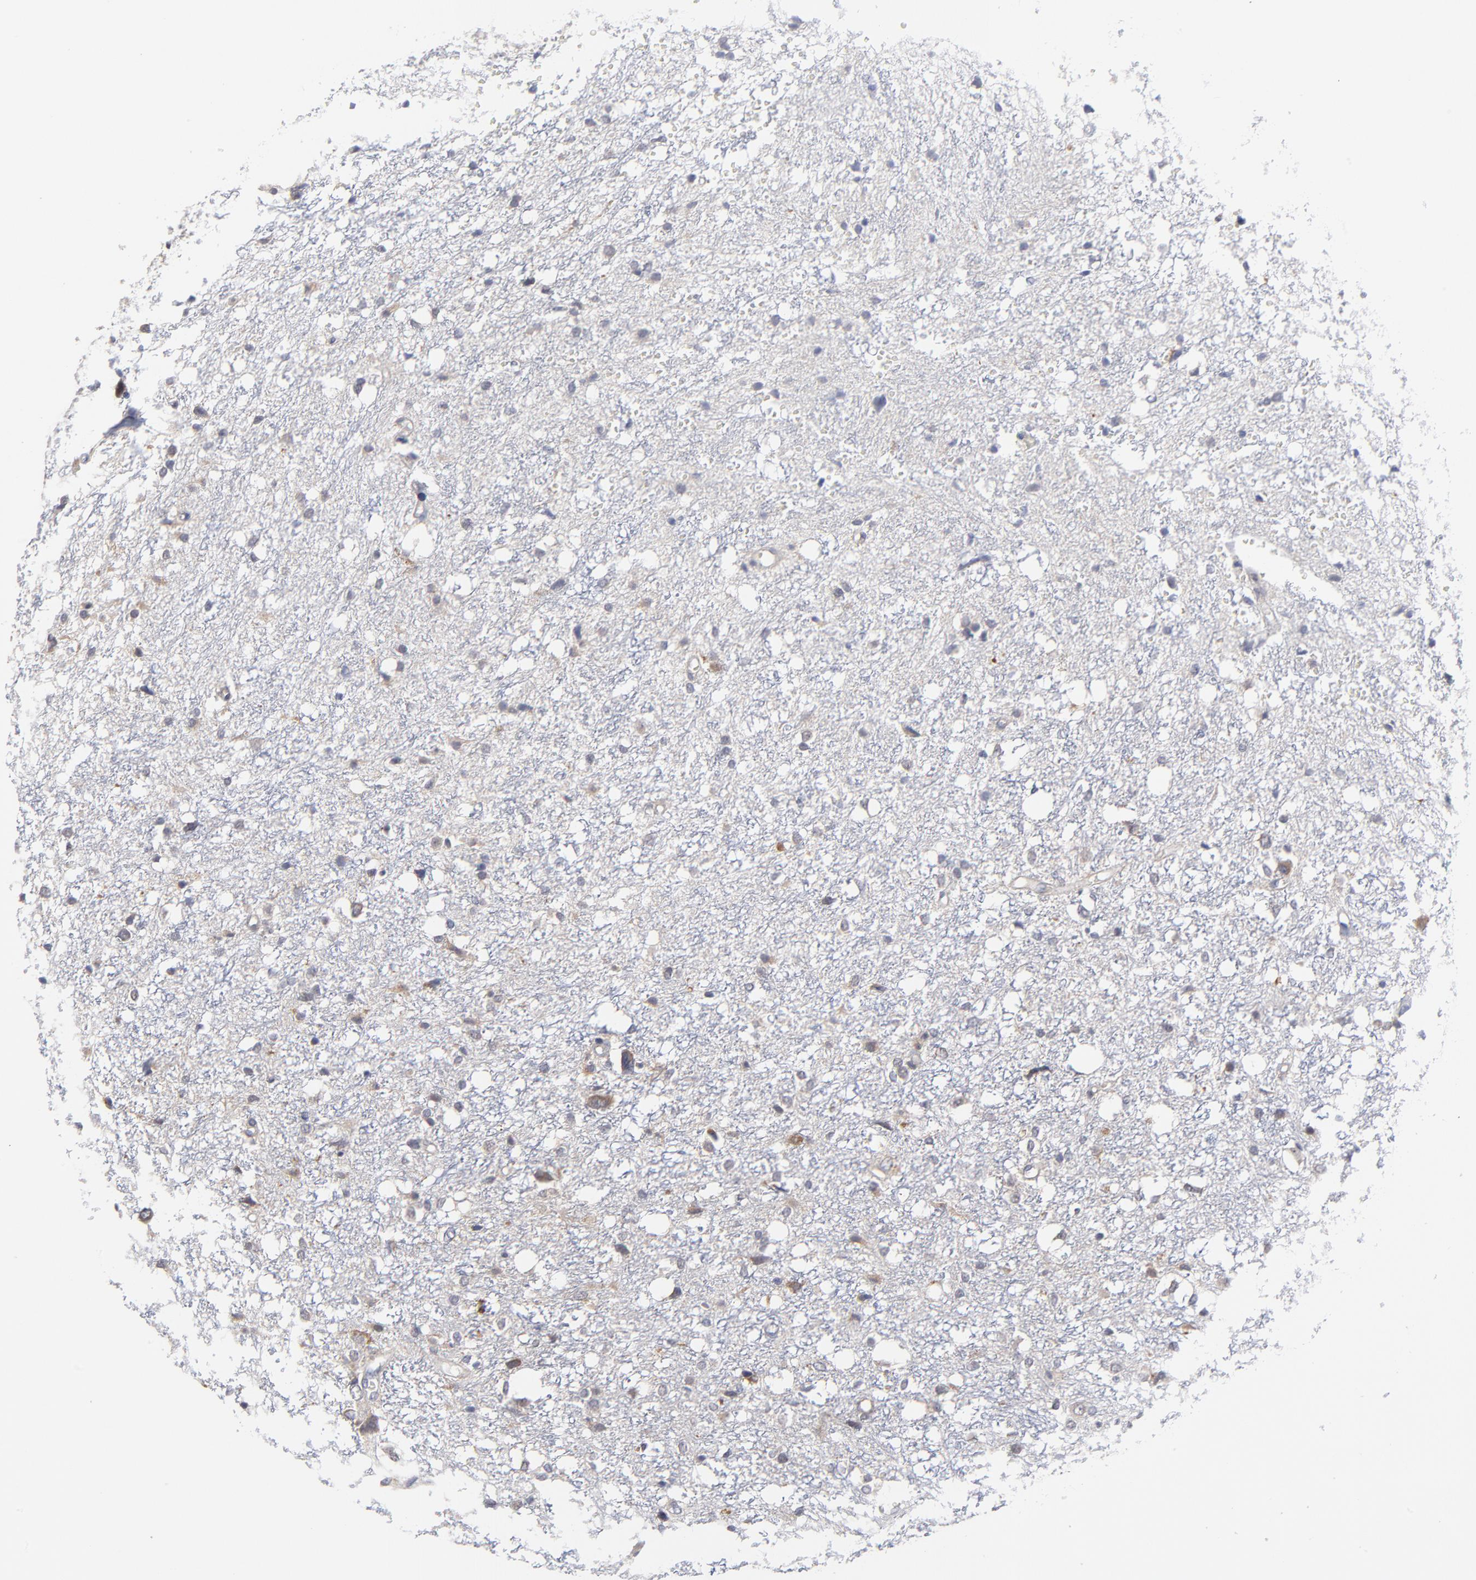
{"staining": {"intensity": "weak", "quantity": "25%-75%", "location": "cytoplasmic/membranous"}, "tissue": "glioma", "cell_type": "Tumor cells", "image_type": "cancer", "snomed": [{"axis": "morphology", "description": "Glioma, malignant, High grade"}, {"axis": "topography", "description": "Brain"}], "caption": "The micrograph displays immunohistochemical staining of glioma. There is weak cytoplasmic/membranous positivity is identified in approximately 25%-75% of tumor cells. The staining was performed using DAB (3,3'-diaminobenzidine), with brown indicating positive protein expression. Nuclei are stained blue with hematoxylin.", "gene": "ZNF157", "patient": {"sex": "female", "age": 59}}